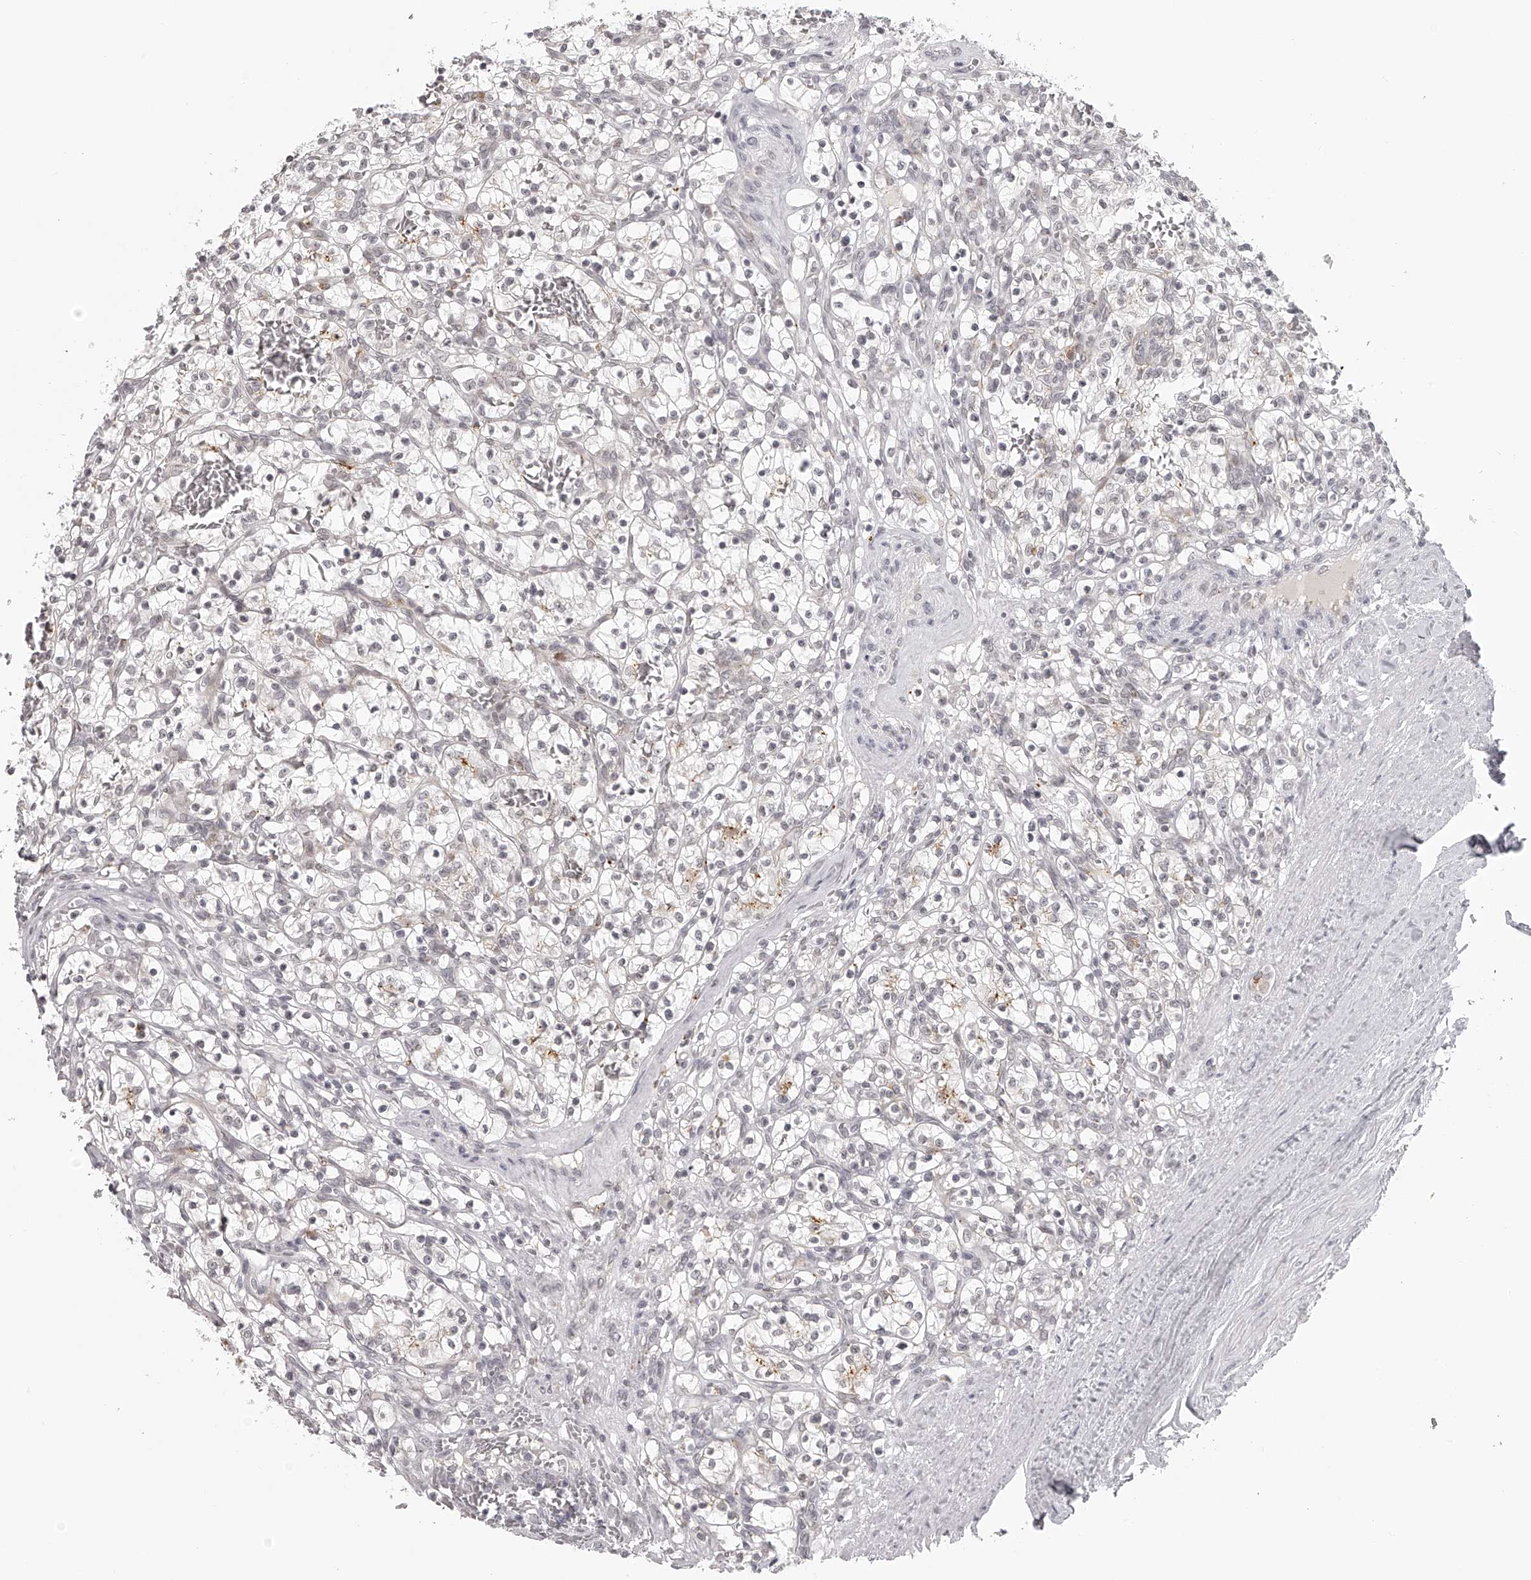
{"staining": {"intensity": "weak", "quantity": "<25%", "location": "cytoplasmic/membranous"}, "tissue": "renal cancer", "cell_type": "Tumor cells", "image_type": "cancer", "snomed": [{"axis": "morphology", "description": "Adenocarcinoma, NOS"}, {"axis": "topography", "description": "Kidney"}], "caption": "Tumor cells show no significant protein expression in adenocarcinoma (renal).", "gene": "RNF220", "patient": {"sex": "female", "age": 57}}